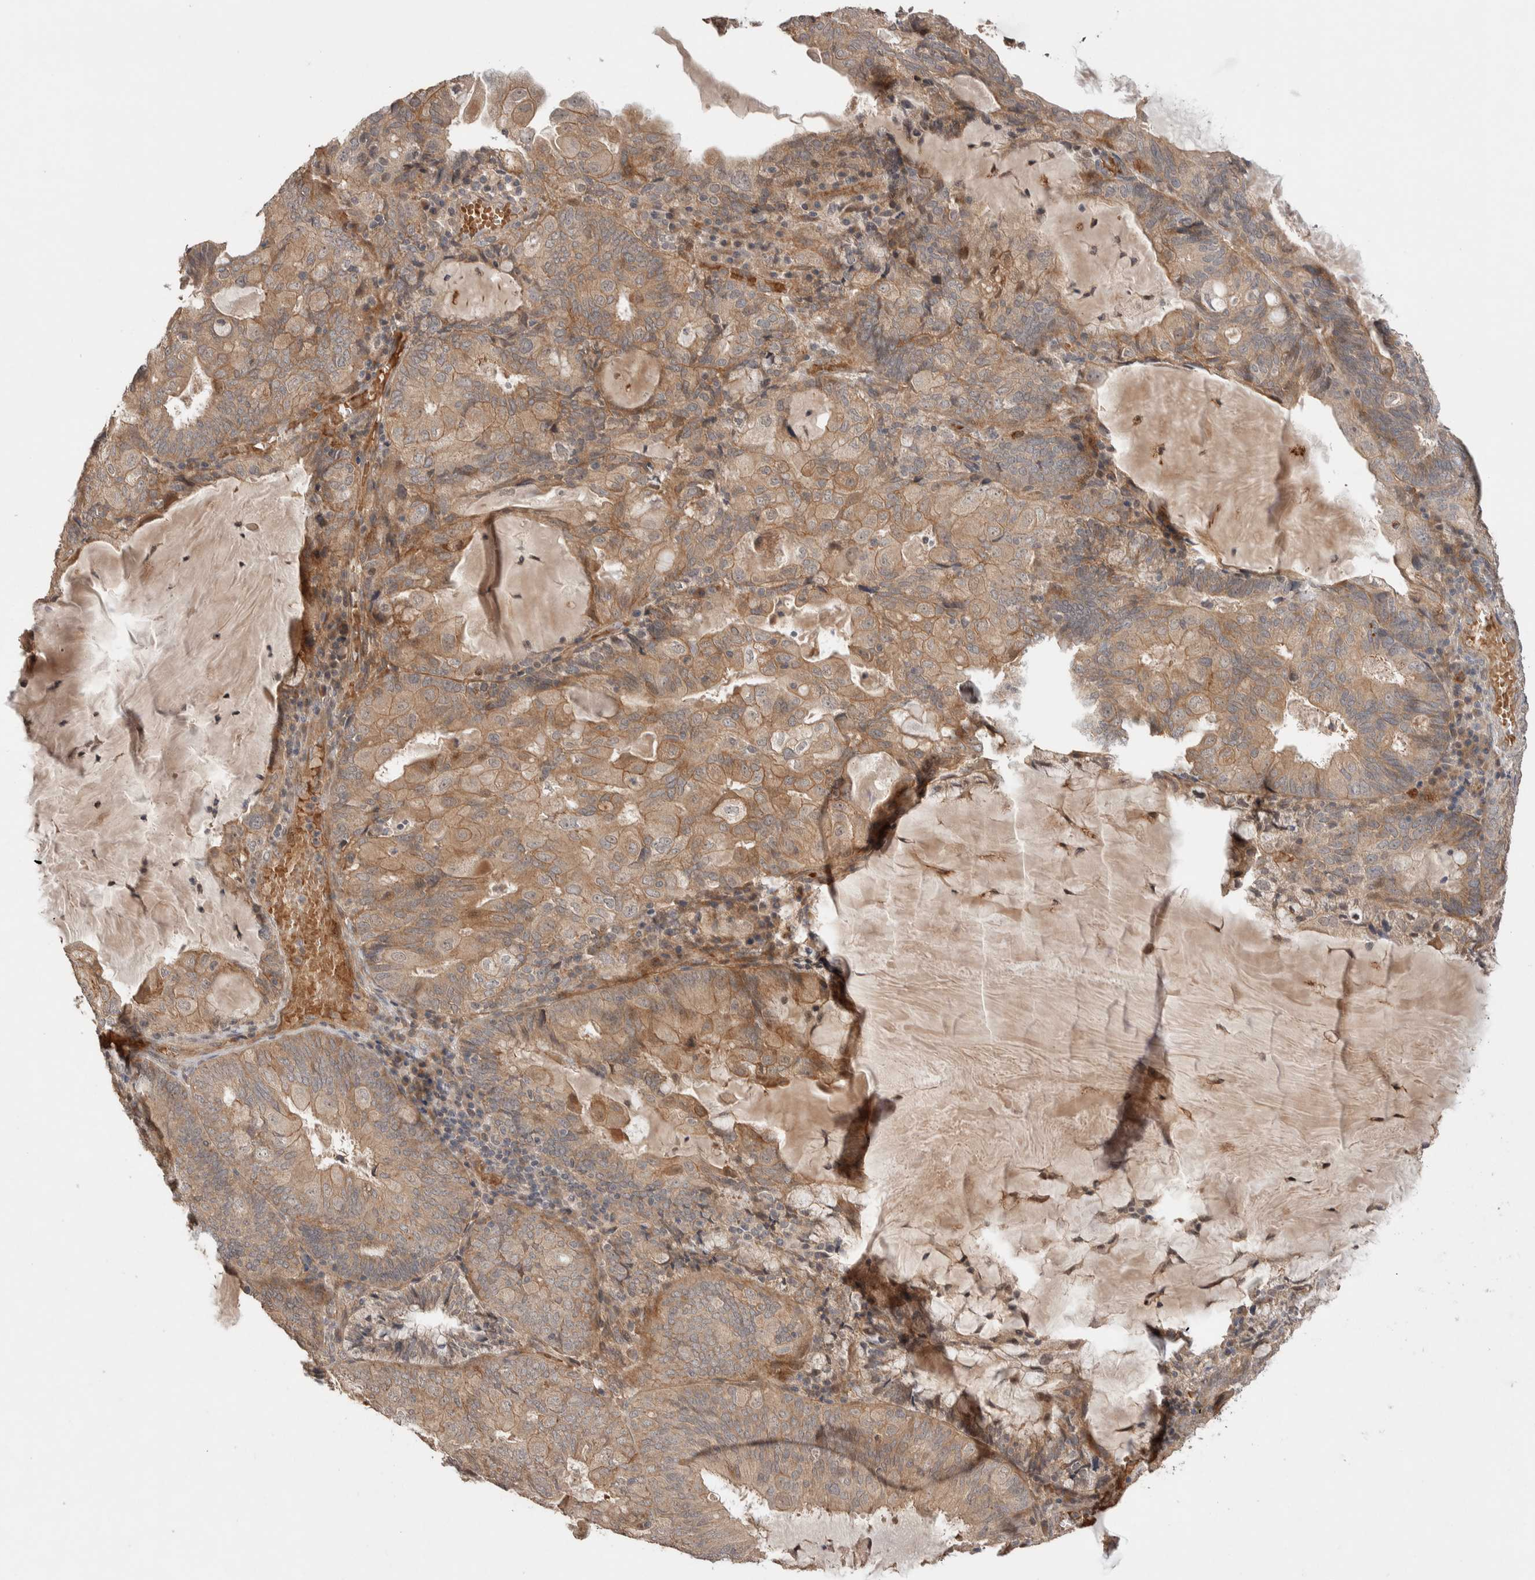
{"staining": {"intensity": "weak", "quantity": ">75%", "location": "cytoplasmic/membranous"}, "tissue": "endometrial cancer", "cell_type": "Tumor cells", "image_type": "cancer", "snomed": [{"axis": "morphology", "description": "Adenocarcinoma, NOS"}, {"axis": "topography", "description": "Endometrium"}], "caption": "DAB (3,3'-diaminobenzidine) immunohistochemical staining of adenocarcinoma (endometrial) demonstrates weak cytoplasmic/membranous protein positivity in about >75% of tumor cells.", "gene": "CASK", "patient": {"sex": "female", "age": 81}}